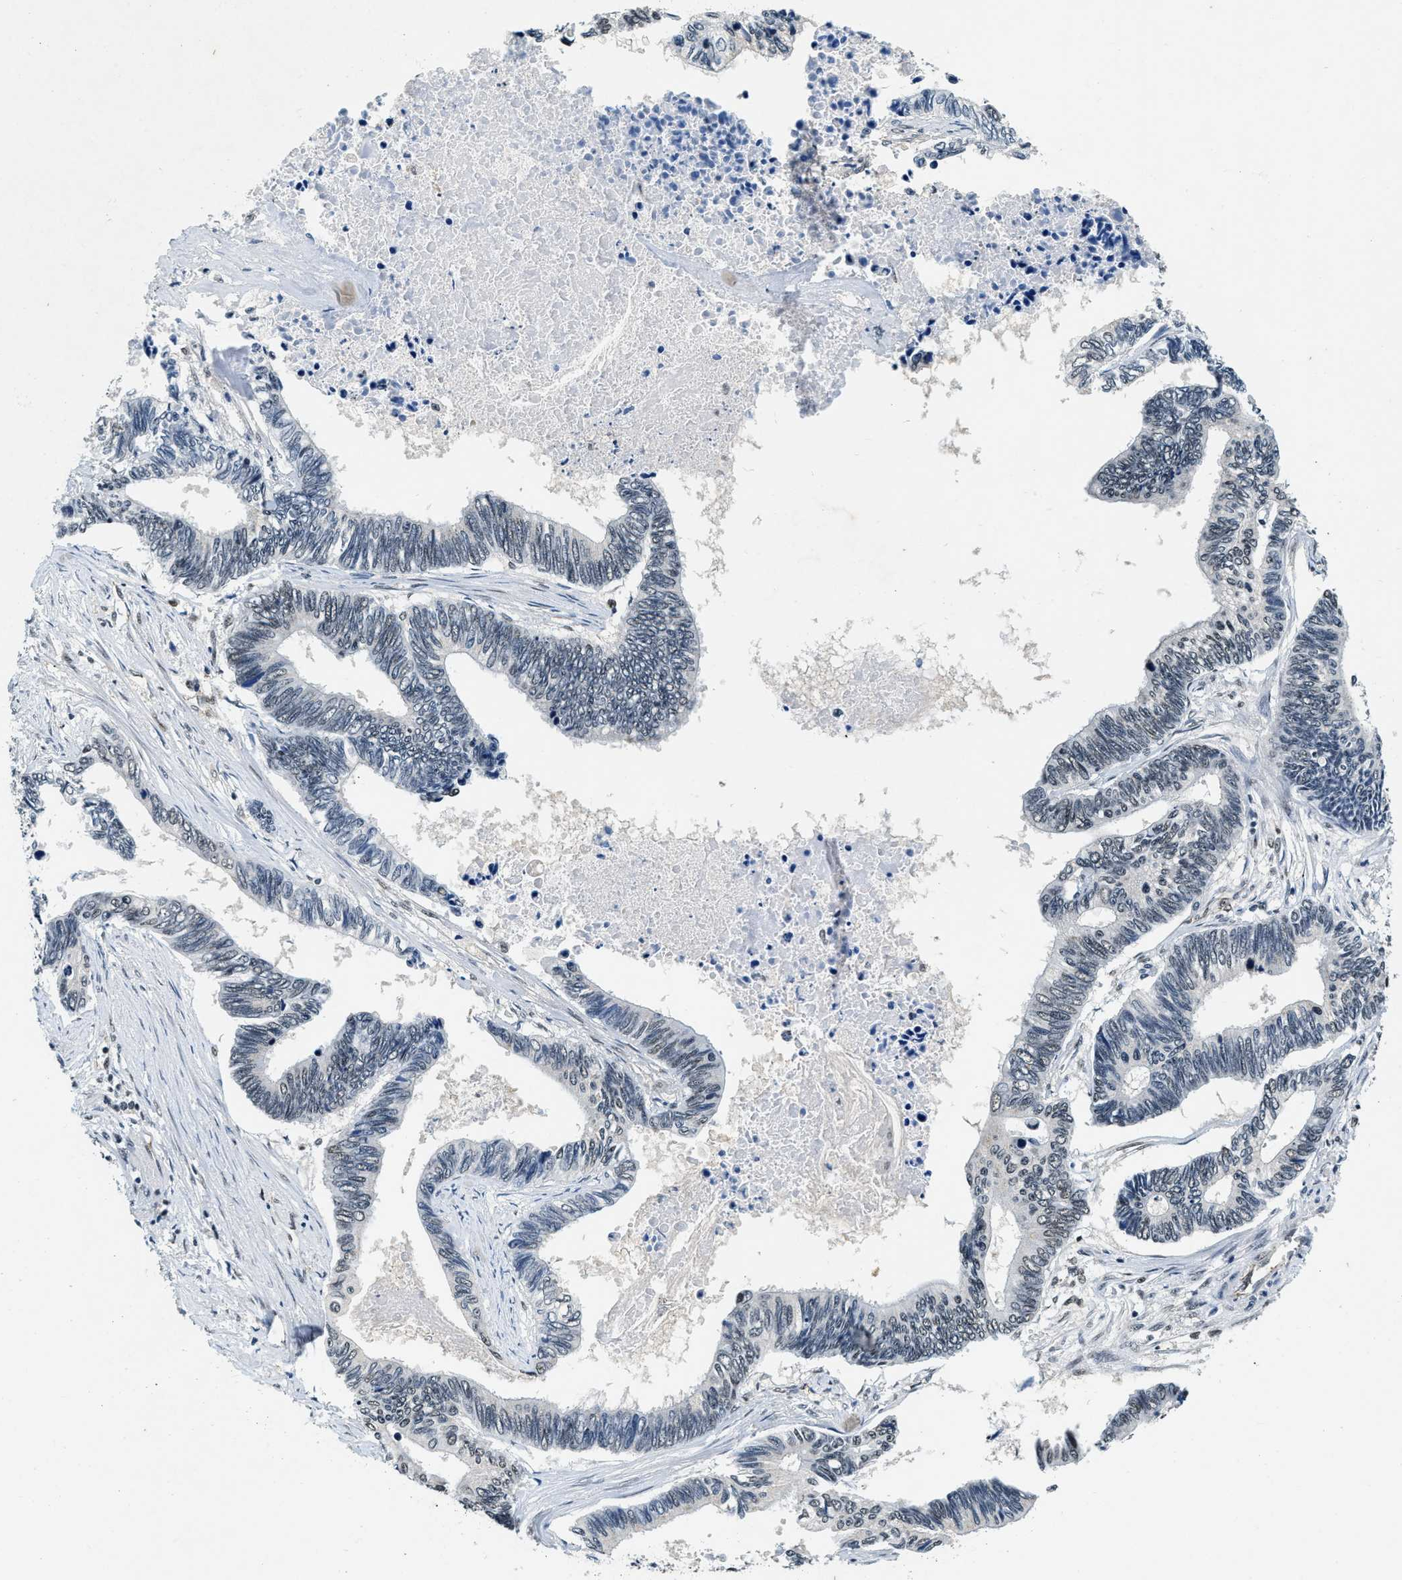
{"staining": {"intensity": "weak", "quantity": "<25%", "location": "nuclear"}, "tissue": "pancreatic cancer", "cell_type": "Tumor cells", "image_type": "cancer", "snomed": [{"axis": "morphology", "description": "Adenocarcinoma, NOS"}, {"axis": "topography", "description": "Pancreas"}], "caption": "This is an immunohistochemistry histopathology image of pancreatic adenocarcinoma. There is no staining in tumor cells.", "gene": "CCNE1", "patient": {"sex": "female", "age": 70}}